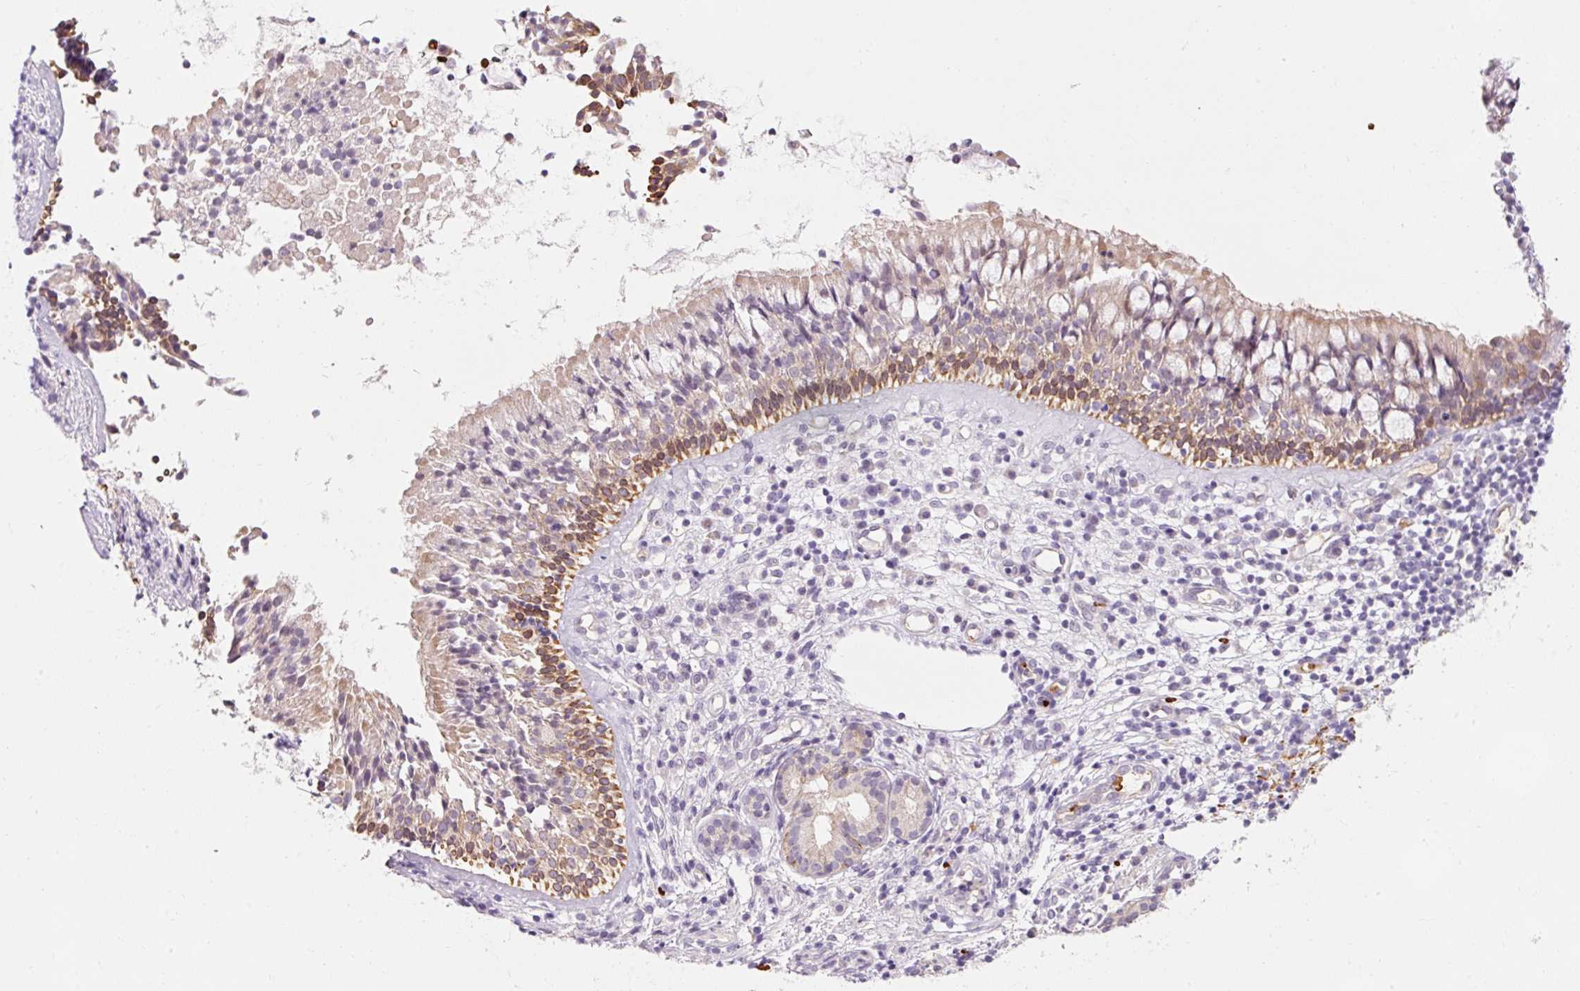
{"staining": {"intensity": "moderate", "quantity": "25%-75%", "location": "cytoplasmic/membranous"}, "tissue": "nasopharynx", "cell_type": "Respiratory epithelial cells", "image_type": "normal", "snomed": [{"axis": "morphology", "description": "Normal tissue, NOS"}, {"axis": "topography", "description": "Nasopharynx"}], "caption": "Nasopharynx stained with a brown dye exhibits moderate cytoplasmic/membranous positive expression in about 25%-75% of respiratory epithelial cells.", "gene": "DHRS11", "patient": {"sex": "female", "age": 62}}